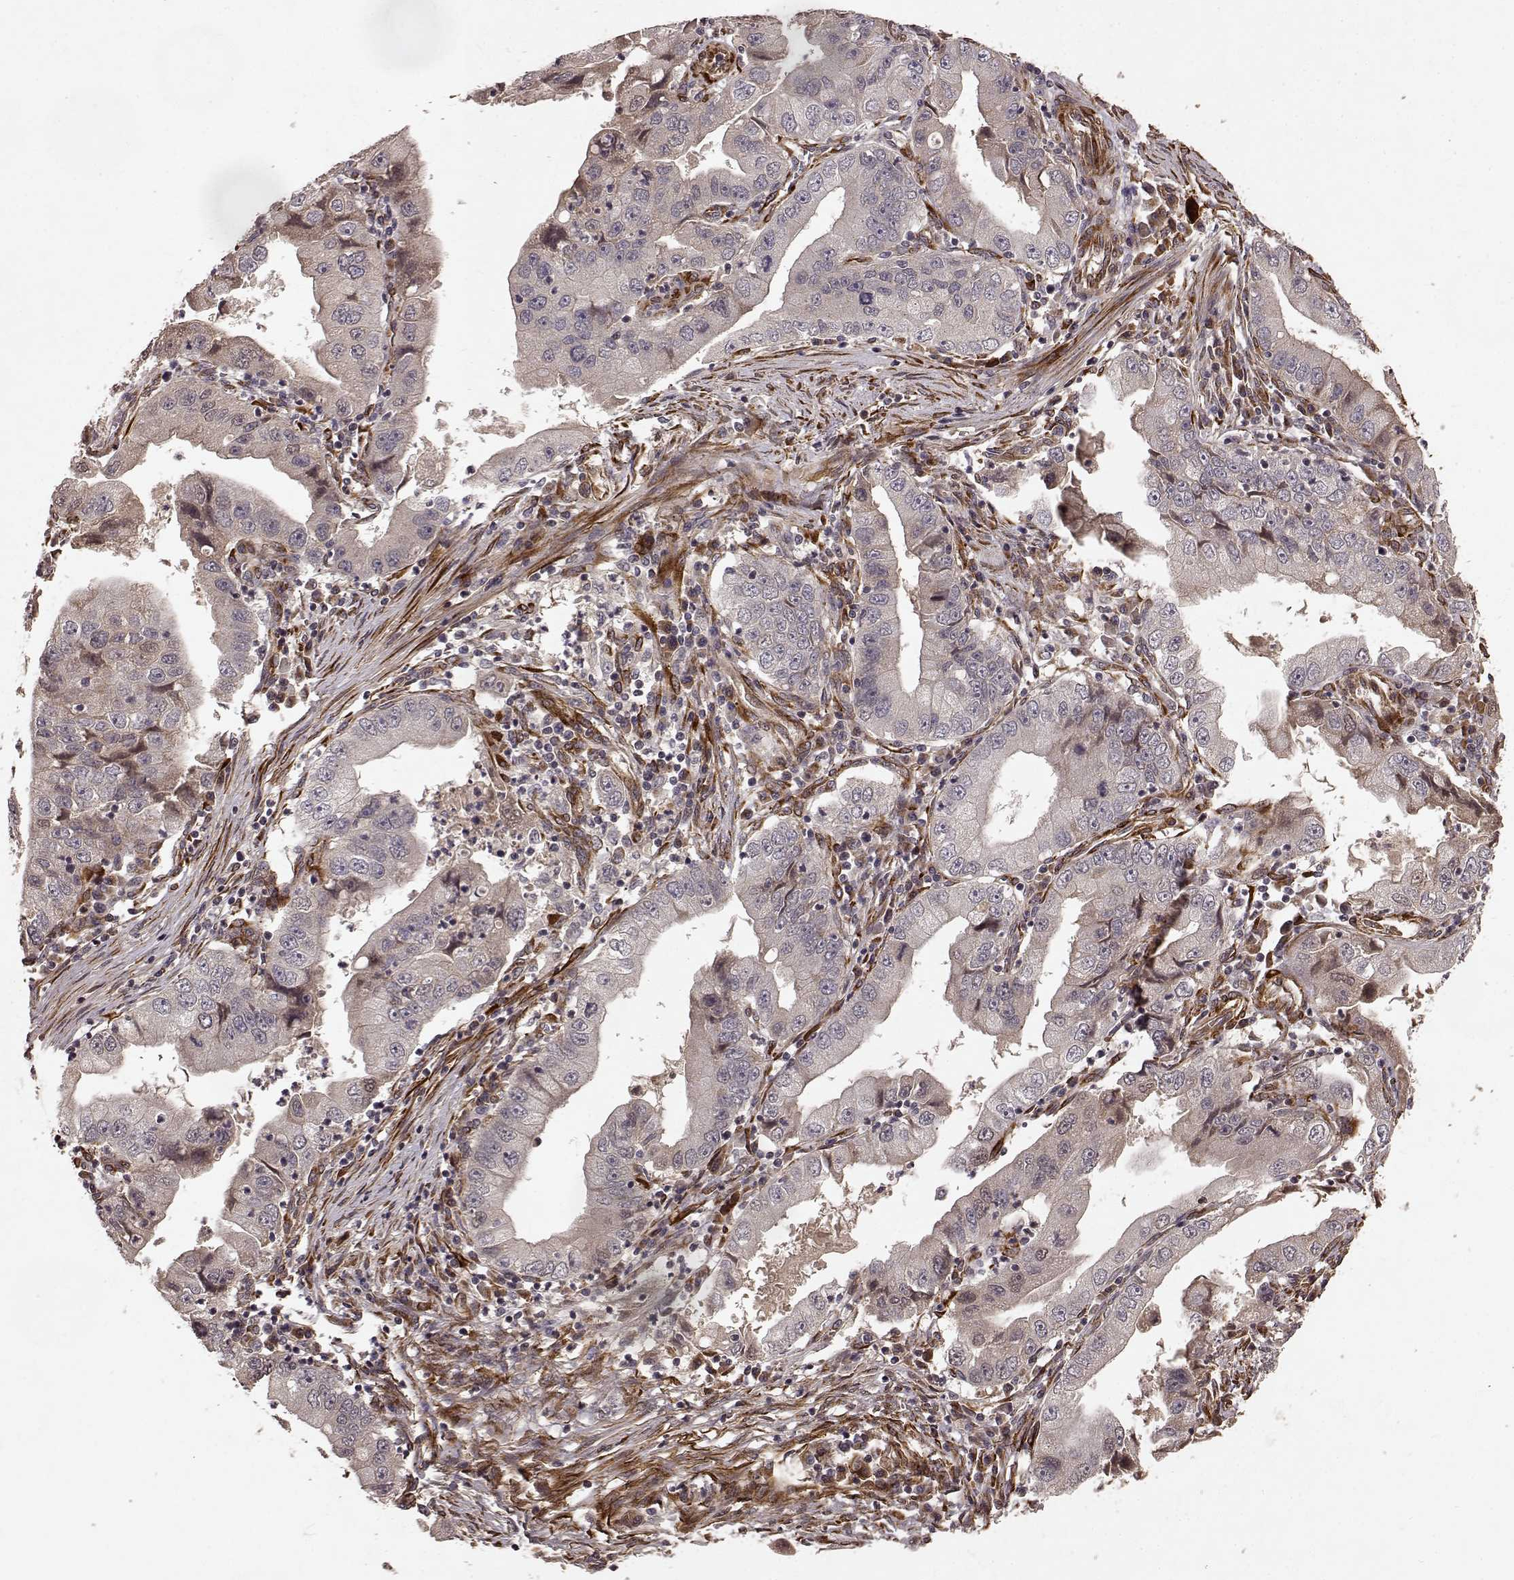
{"staining": {"intensity": "weak", "quantity": "<25%", "location": "cytoplasmic/membranous"}, "tissue": "stomach cancer", "cell_type": "Tumor cells", "image_type": "cancer", "snomed": [{"axis": "morphology", "description": "Adenocarcinoma, NOS"}, {"axis": "topography", "description": "Stomach"}], "caption": "Immunohistochemistry (IHC) micrograph of human stomach adenocarcinoma stained for a protein (brown), which displays no expression in tumor cells.", "gene": "FSTL1", "patient": {"sex": "male", "age": 76}}